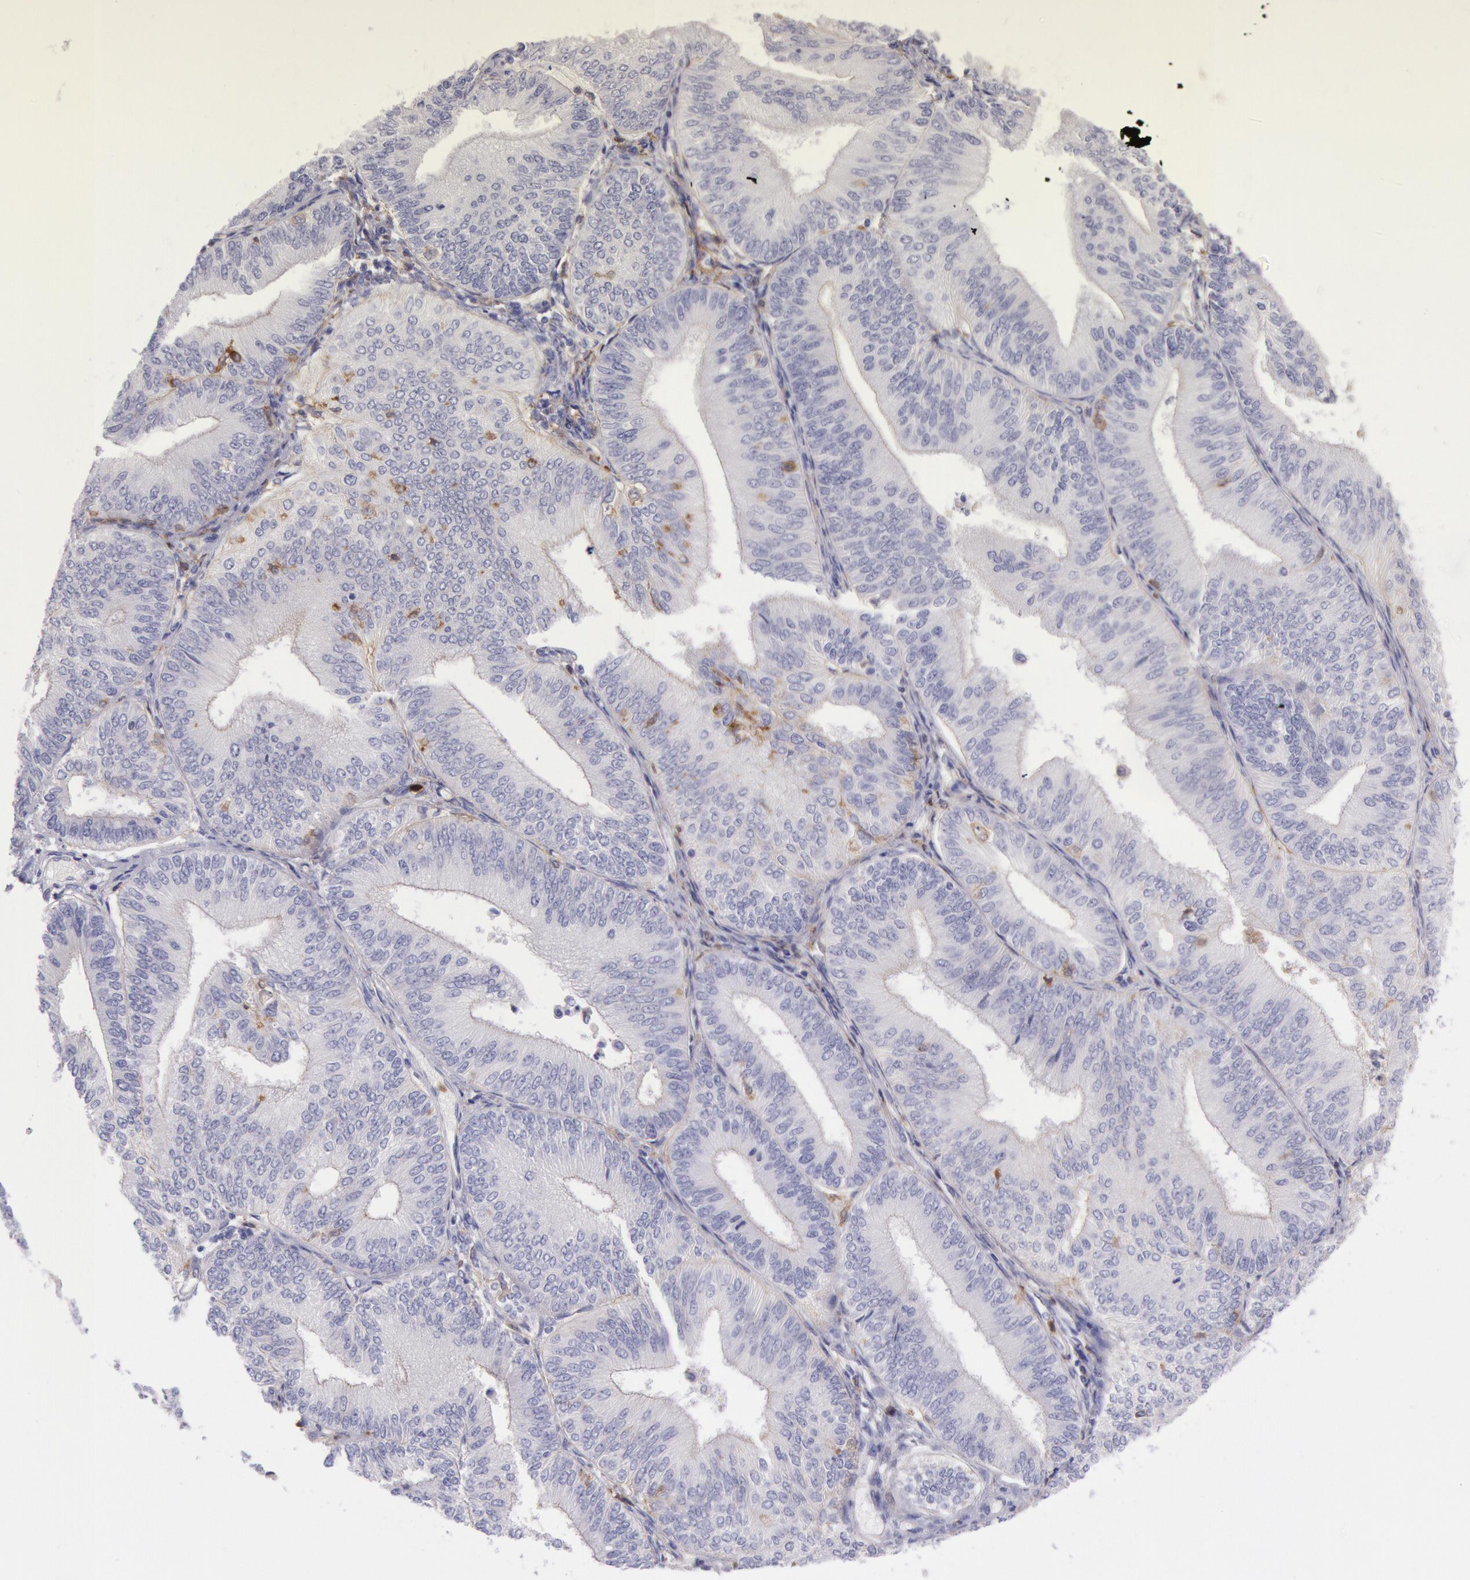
{"staining": {"intensity": "negative", "quantity": "none", "location": "none"}, "tissue": "endometrial cancer", "cell_type": "Tumor cells", "image_type": "cancer", "snomed": [{"axis": "morphology", "description": "Adenocarcinoma, NOS"}, {"axis": "topography", "description": "Endometrium"}], "caption": "There is no significant staining in tumor cells of endometrial cancer.", "gene": "LYN", "patient": {"sex": "female", "age": 55}}